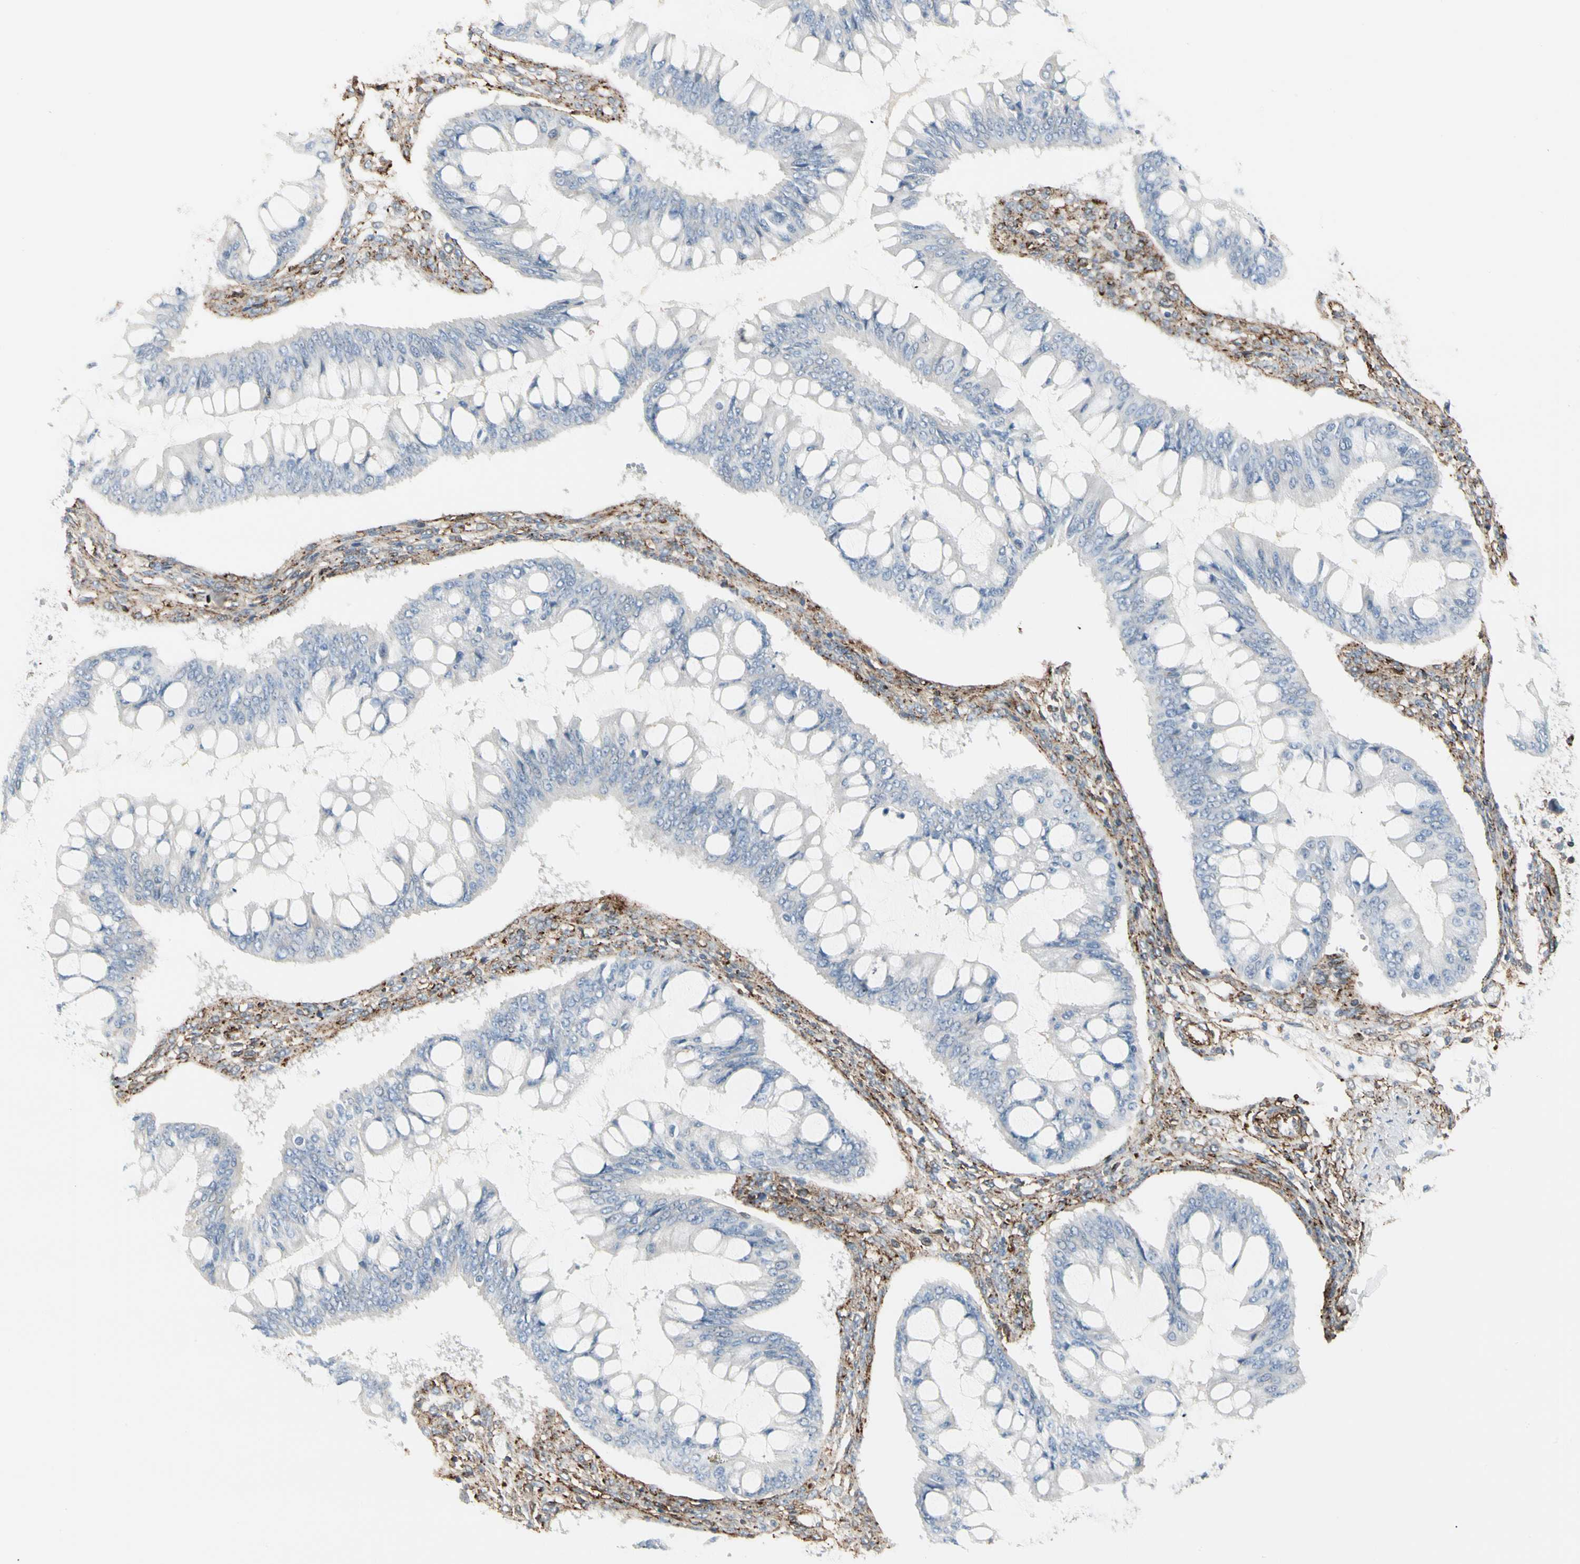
{"staining": {"intensity": "negative", "quantity": "none", "location": "none"}, "tissue": "ovarian cancer", "cell_type": "Tumor cells", "image_type": "cancer", "snomed": [{"axis": "morphology", "description": "Cystadenocarcinoma, mucinous, NOS"}, {"axis": "topography", "description": "Ovary"}], "caption": "An IHC micrograph of mucinous cystadenocarcinoma (ovarian) is shown. There is no staining in tumor cells of mucinous cystadenocarcinoma (ovarian).", "gene": "CLEC2B", "patient": {"sex": "female", "age": 73}}